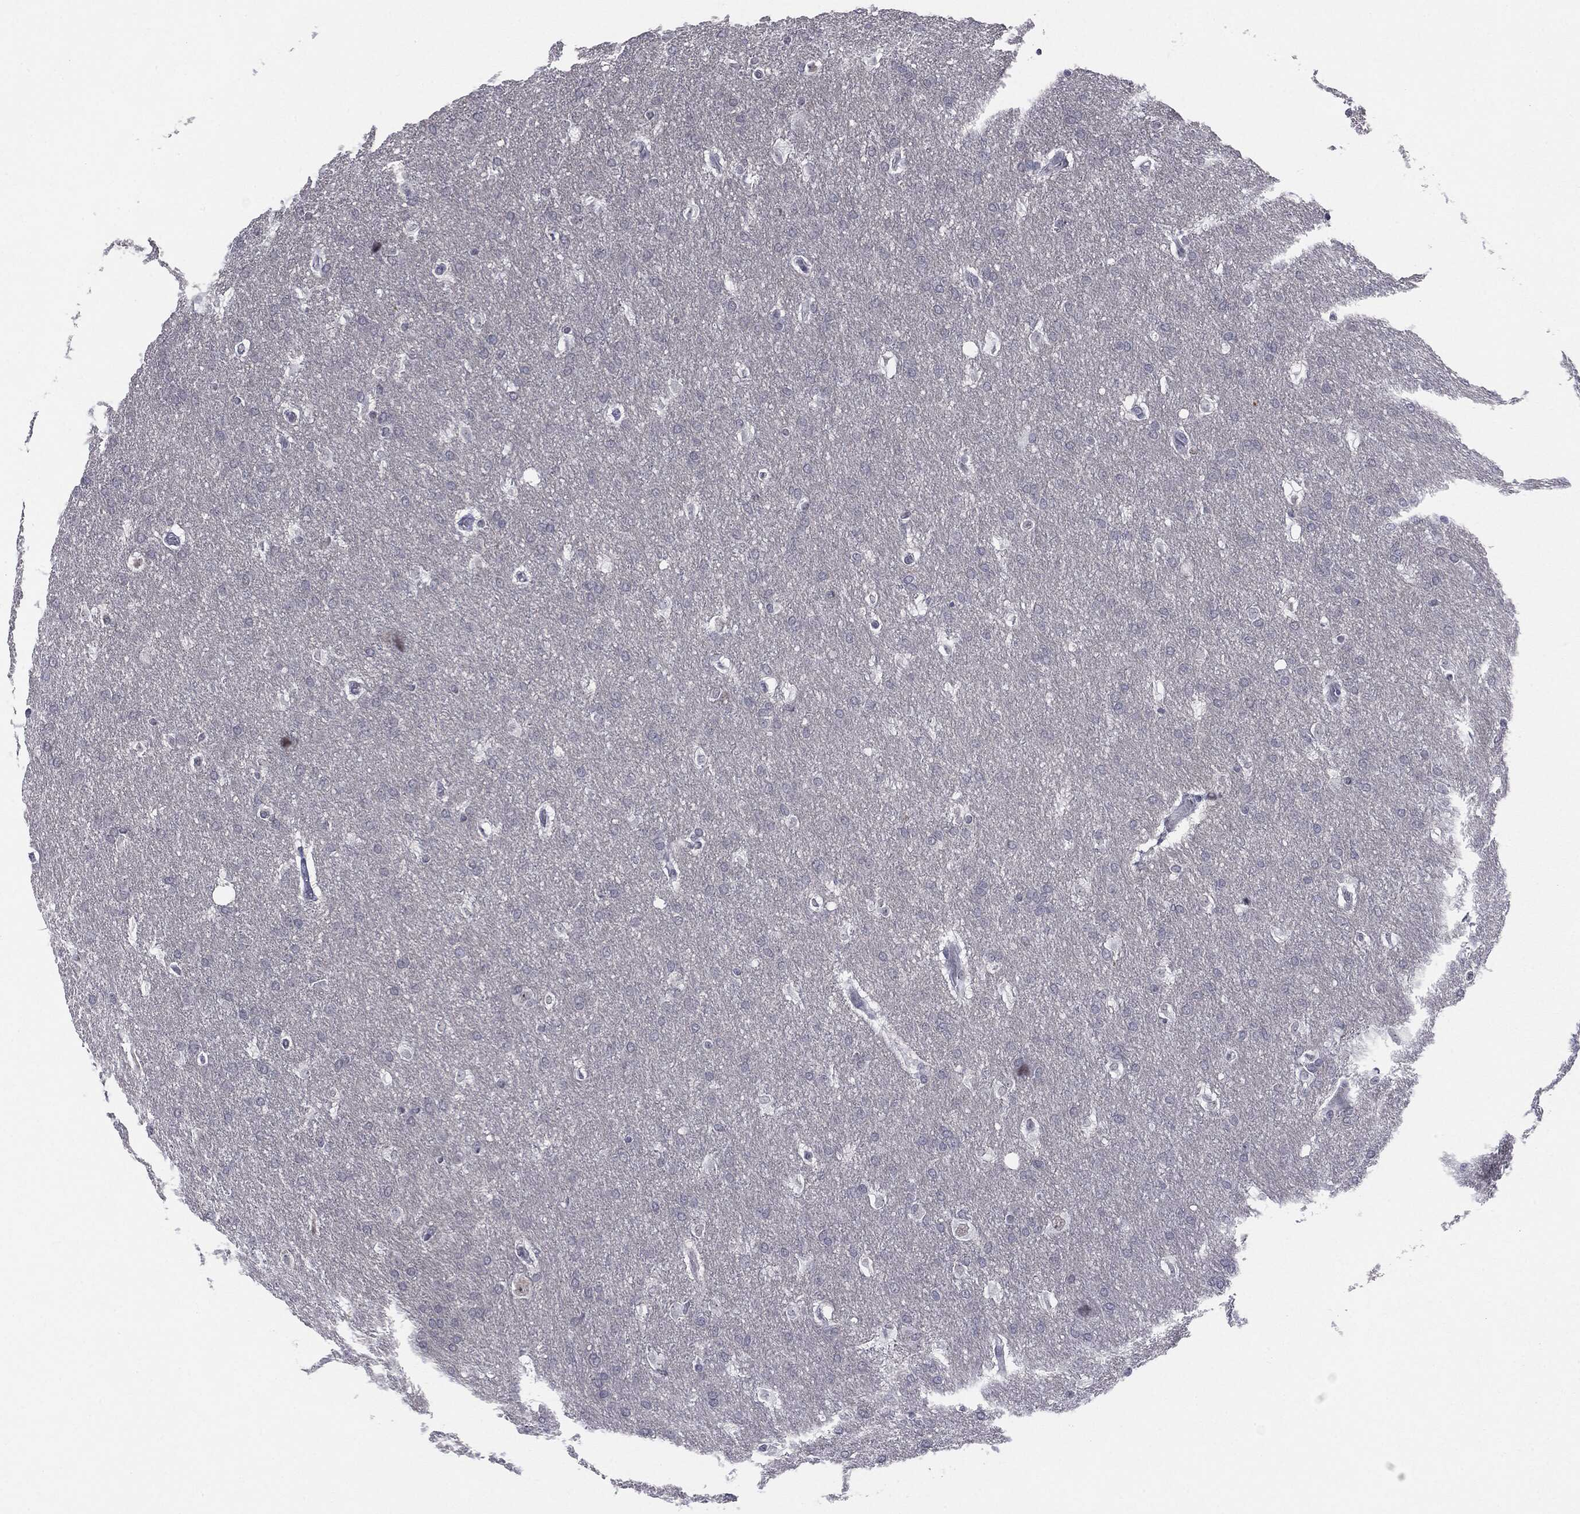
{"staining": {"intensity": "negative", "quantity": "none", "location": "none"}, "tissue": "glioma", "cell_type": "Tumor cells", "image_type": "cancer", "snomed": [{"axis": "morphology", "description": "Glioma, malignant, Low grade"}, {"axis": "topography", "description": "Brain"}], "caption": "IHC of malignant glioma (low-grade) demonstrates no expression in tumor cells.", "gene": "SLC5A5", "patient": {"sex": "female", "age": 37}}